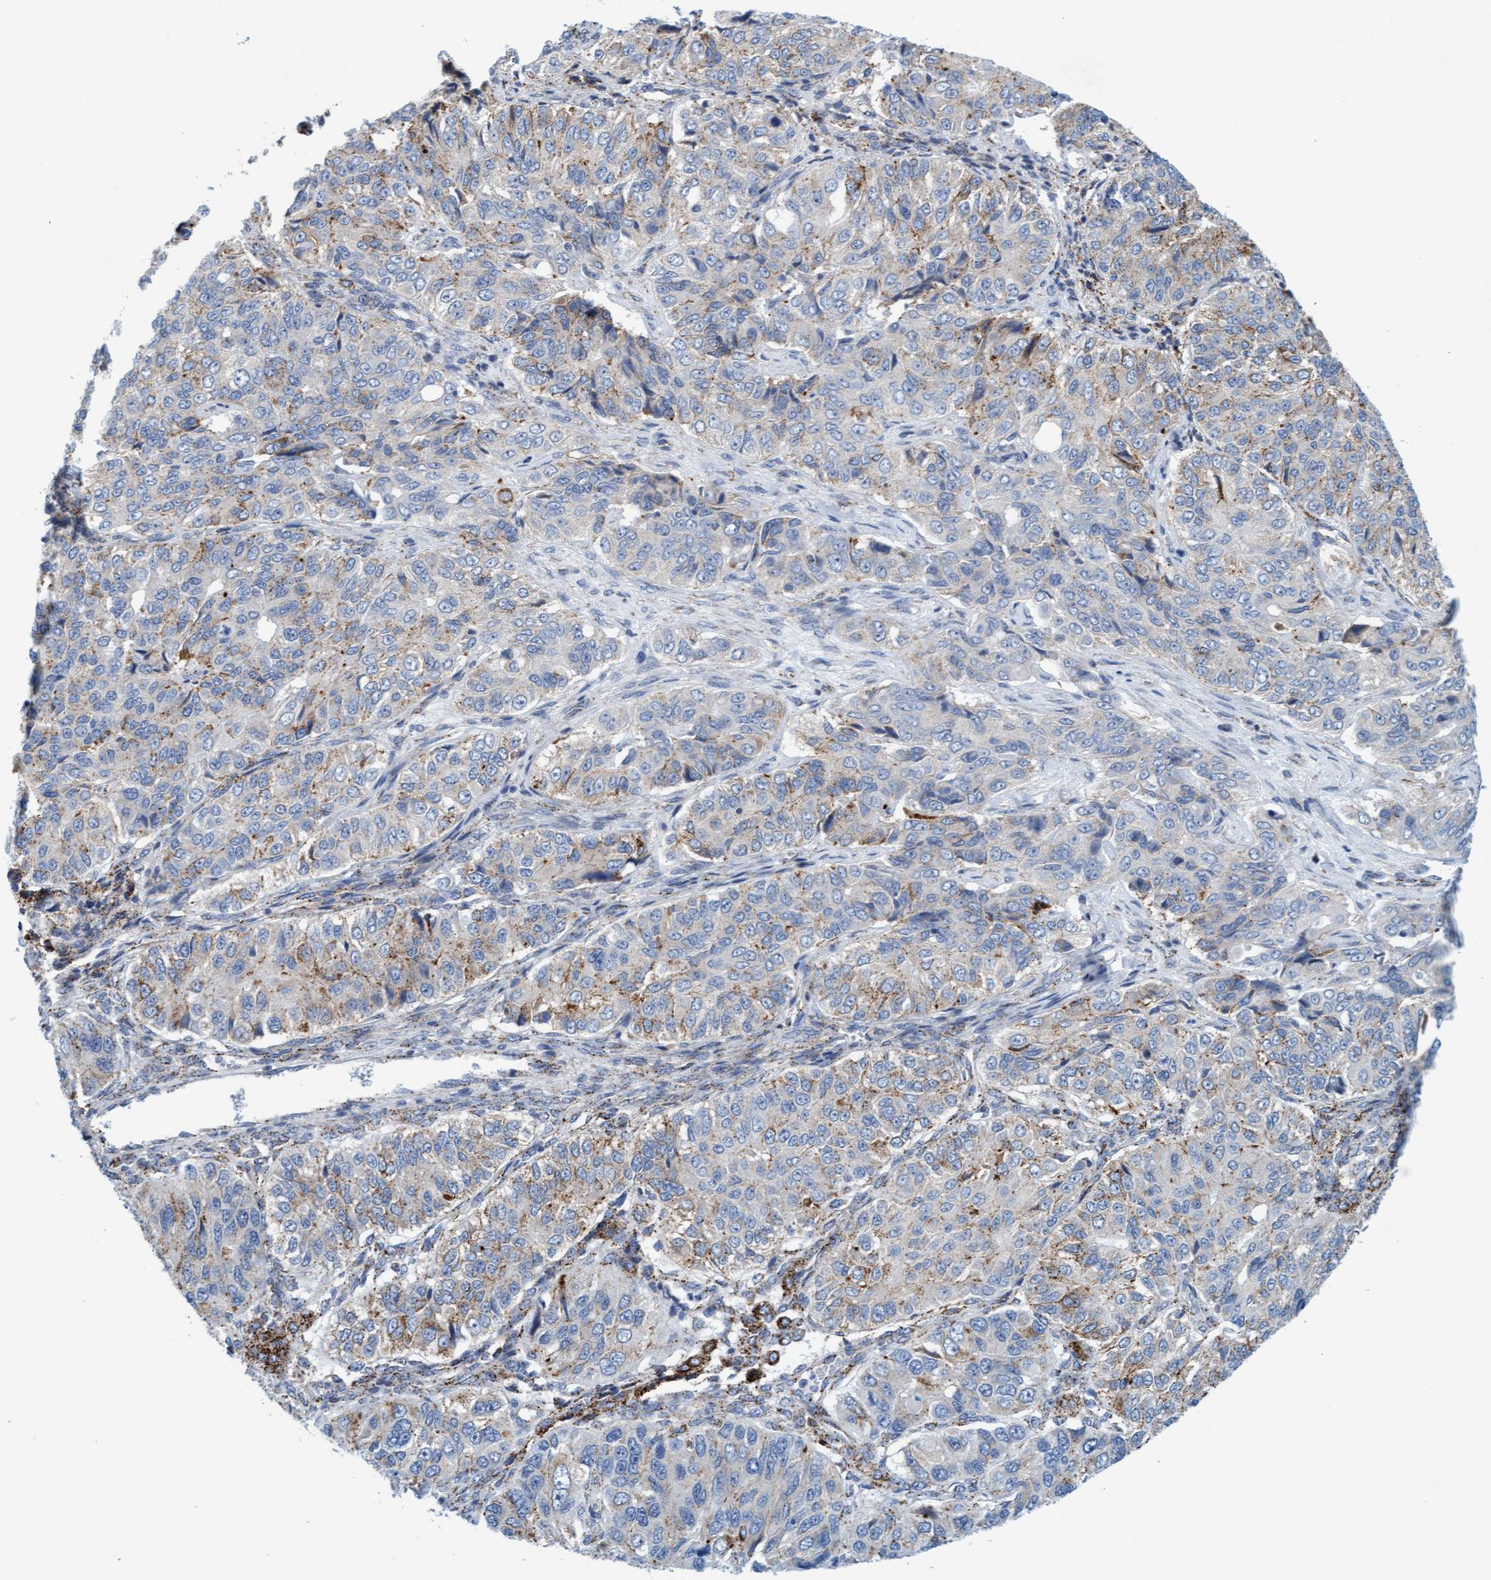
{"staining": {"intensity": "moderate", "quantity": "<25%", "location": "cytoplasmic/membranous"}, "tissue": "ovarian cancer", "cell_type": "Tumor cells", "image_type": "cancer", "snomed": [{"axis": "morphology", "description": "Carcinoma, endometroid"}, {"axis": "topography", "description": "Ovary"}], "caption": "Immunohistochemical staining of endometroid carcinoma (ovarian) reveals low levels of moderate cytoplasmic/membranous protein staining in approximately <25% of tumor cells.", "gene": "SGSH", "patient": {"sex": "female", "age": 51}}